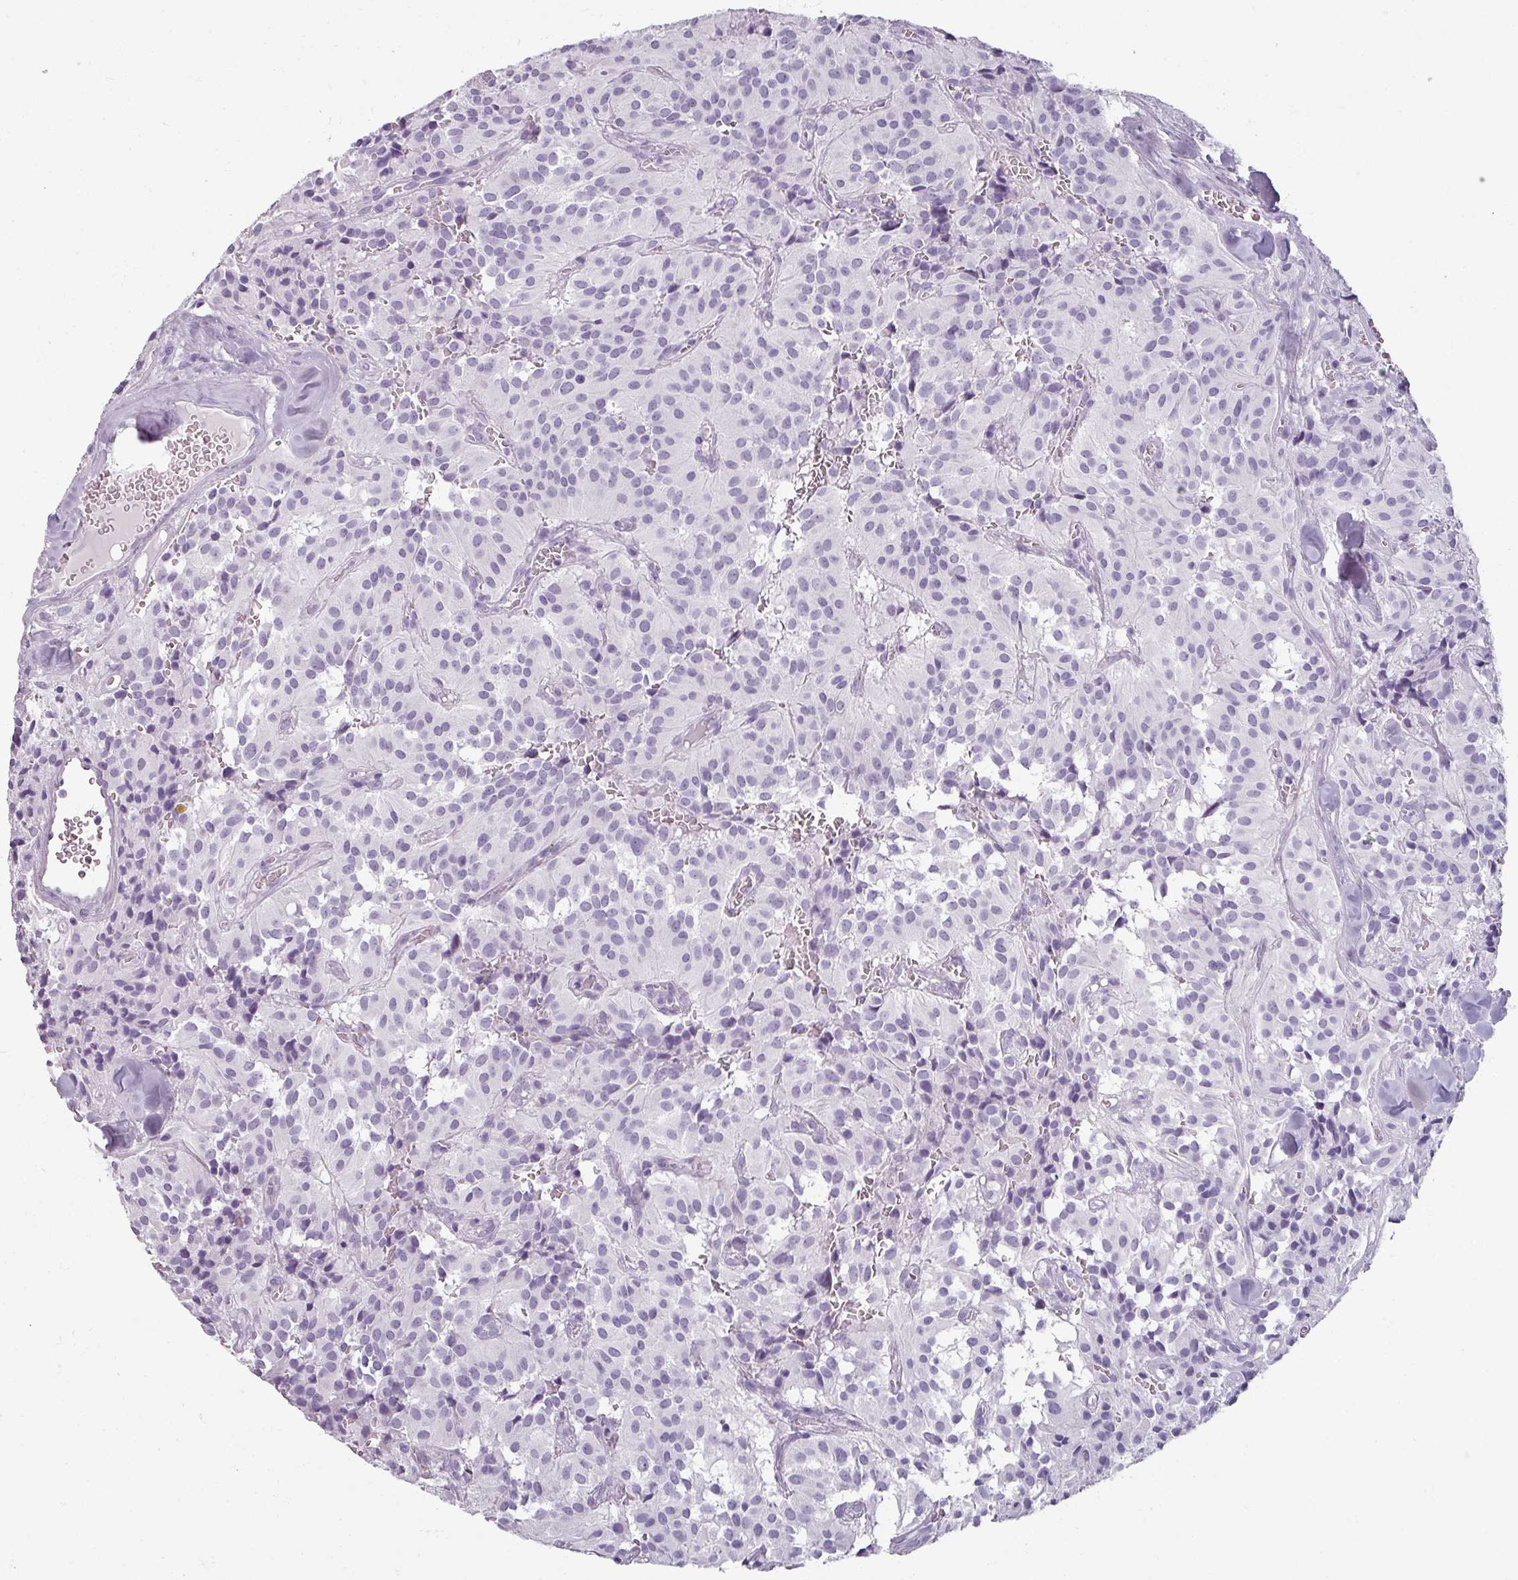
{"staining": {"intensity": "negative", "quantity": "none", "location": "none"}, "tissue": "glioma", "cell_type": "Tumor cells", "image_type": "cancer", "snomed": [{"axis": "morphology", "description": "Glioma, malignant, Low grade"}, {"axis": "topography", "description": "Brain"}], "caption": "DAB (3,3'-diaminobenzidine) immunohistochemical staining of human malignant low-grade glioma reveals no significant expression in tumor cells.", "gene": "REG3G", "patient": {"sex": "male", "age": 42}}